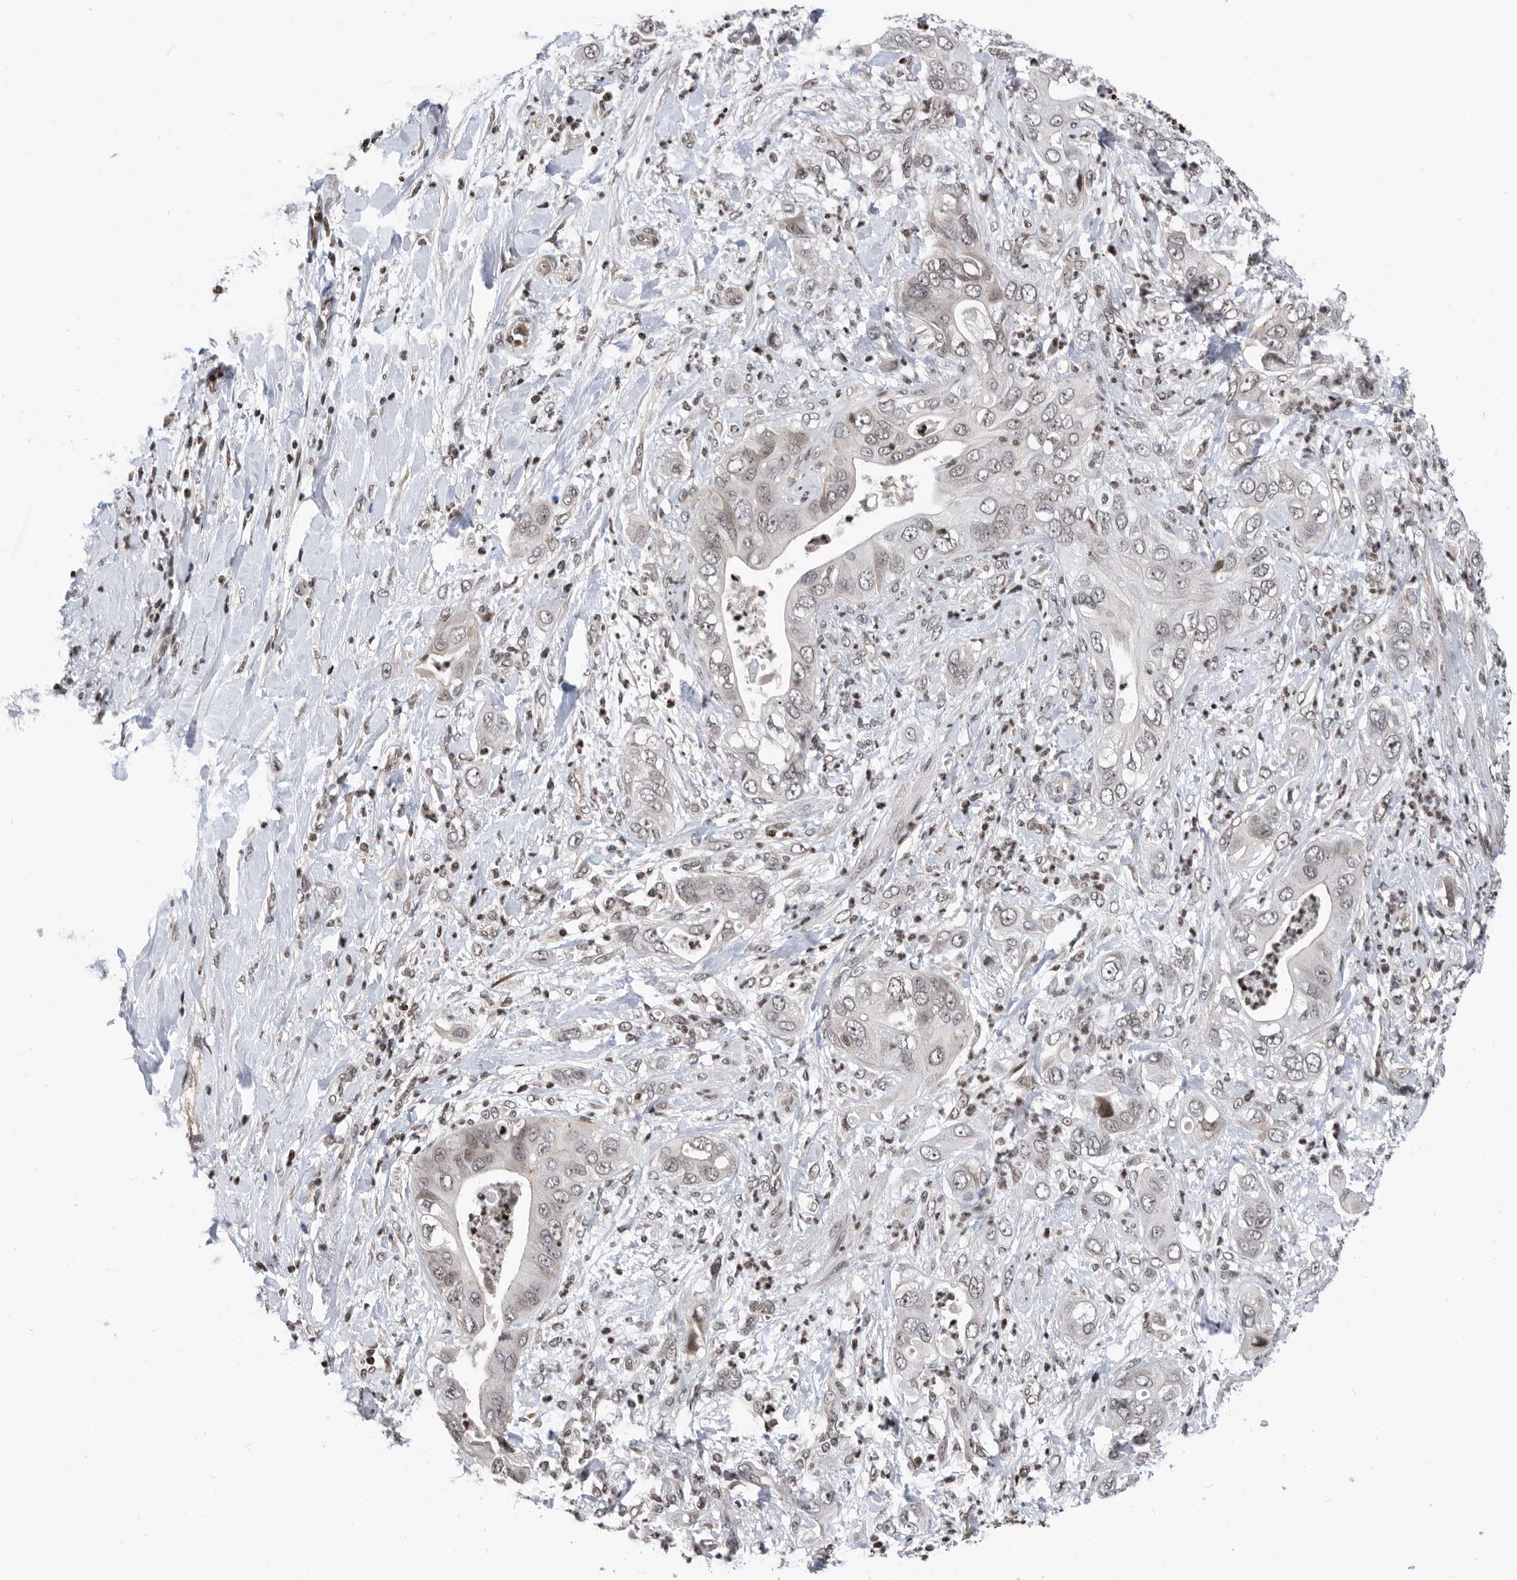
{"staining": {"intensity": "weak", "quantity": "<25%", "location": "nuclear"}, "tissue": "pancreatic cancer", "cell_type": "Tumor cells", "image_type": "cancer", "snomed": [{"axis": "morphology", "description": "Adenocarcinoma, NOS"}, {"axis": "topography", "description": "Pancreas"}], "caption": "Tumor cells show no significant positivity in pancreatic cancer.", "gene": "SNRNP48", "patient": {"sex": "female", "age": 78}}